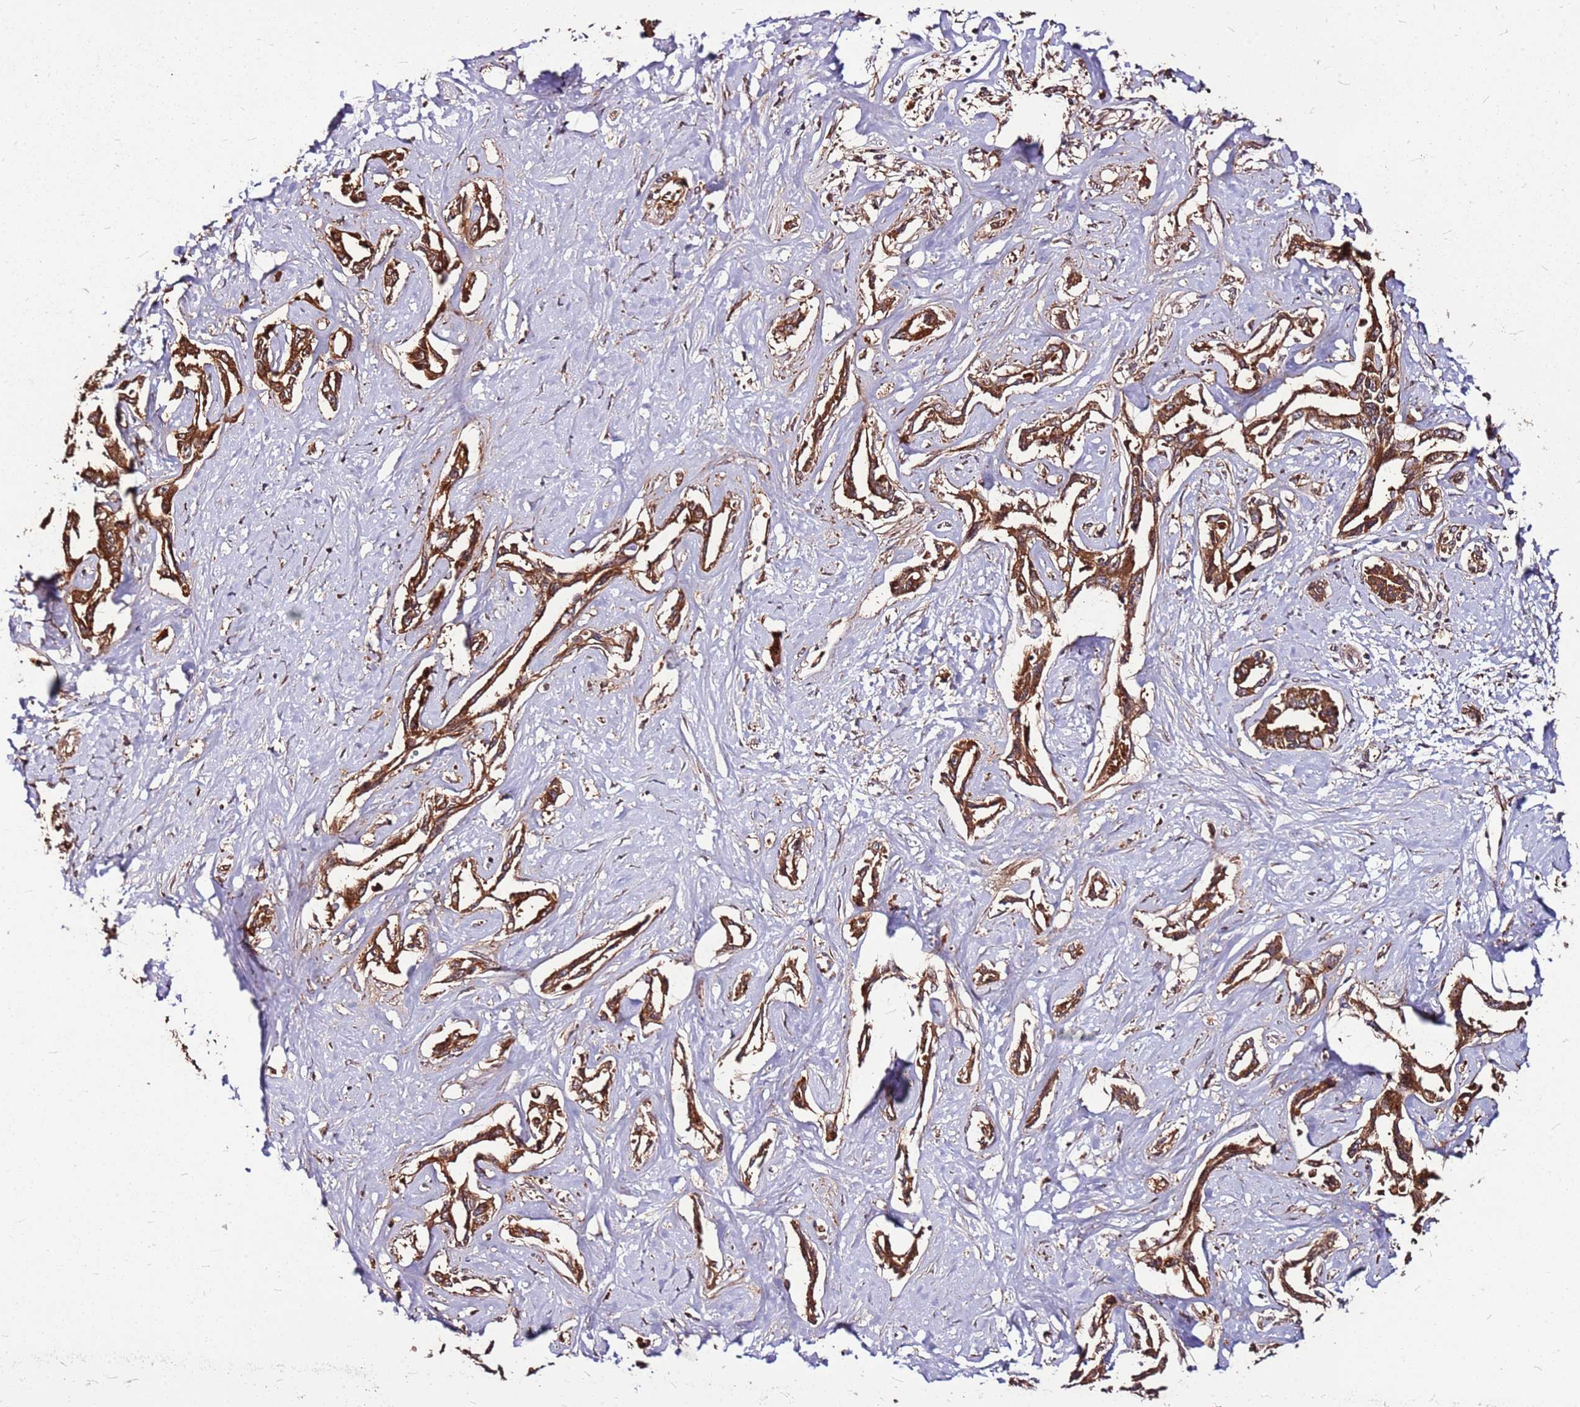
{"staining": {"intensity": "strong", "quantity": ">75%", "location": "cytoplasmic/membranous"}, "tissue": "liver cancer", "cell_type": "Tumor cells", "image_type": "cancer", "snomed": [{"axis": "morphology", "description": "Cholangiocarcinoma"}, {"axis": "topography", "description": "Liver"}], "caption": "A photomicrograph of liver cholangiocarcinoma stained for a protein shows strong cytoplasmic/membranous brown staining in tumor cells.", "gene": "LYPLAL1", "patient": {"sex": "male", "age": 59}}